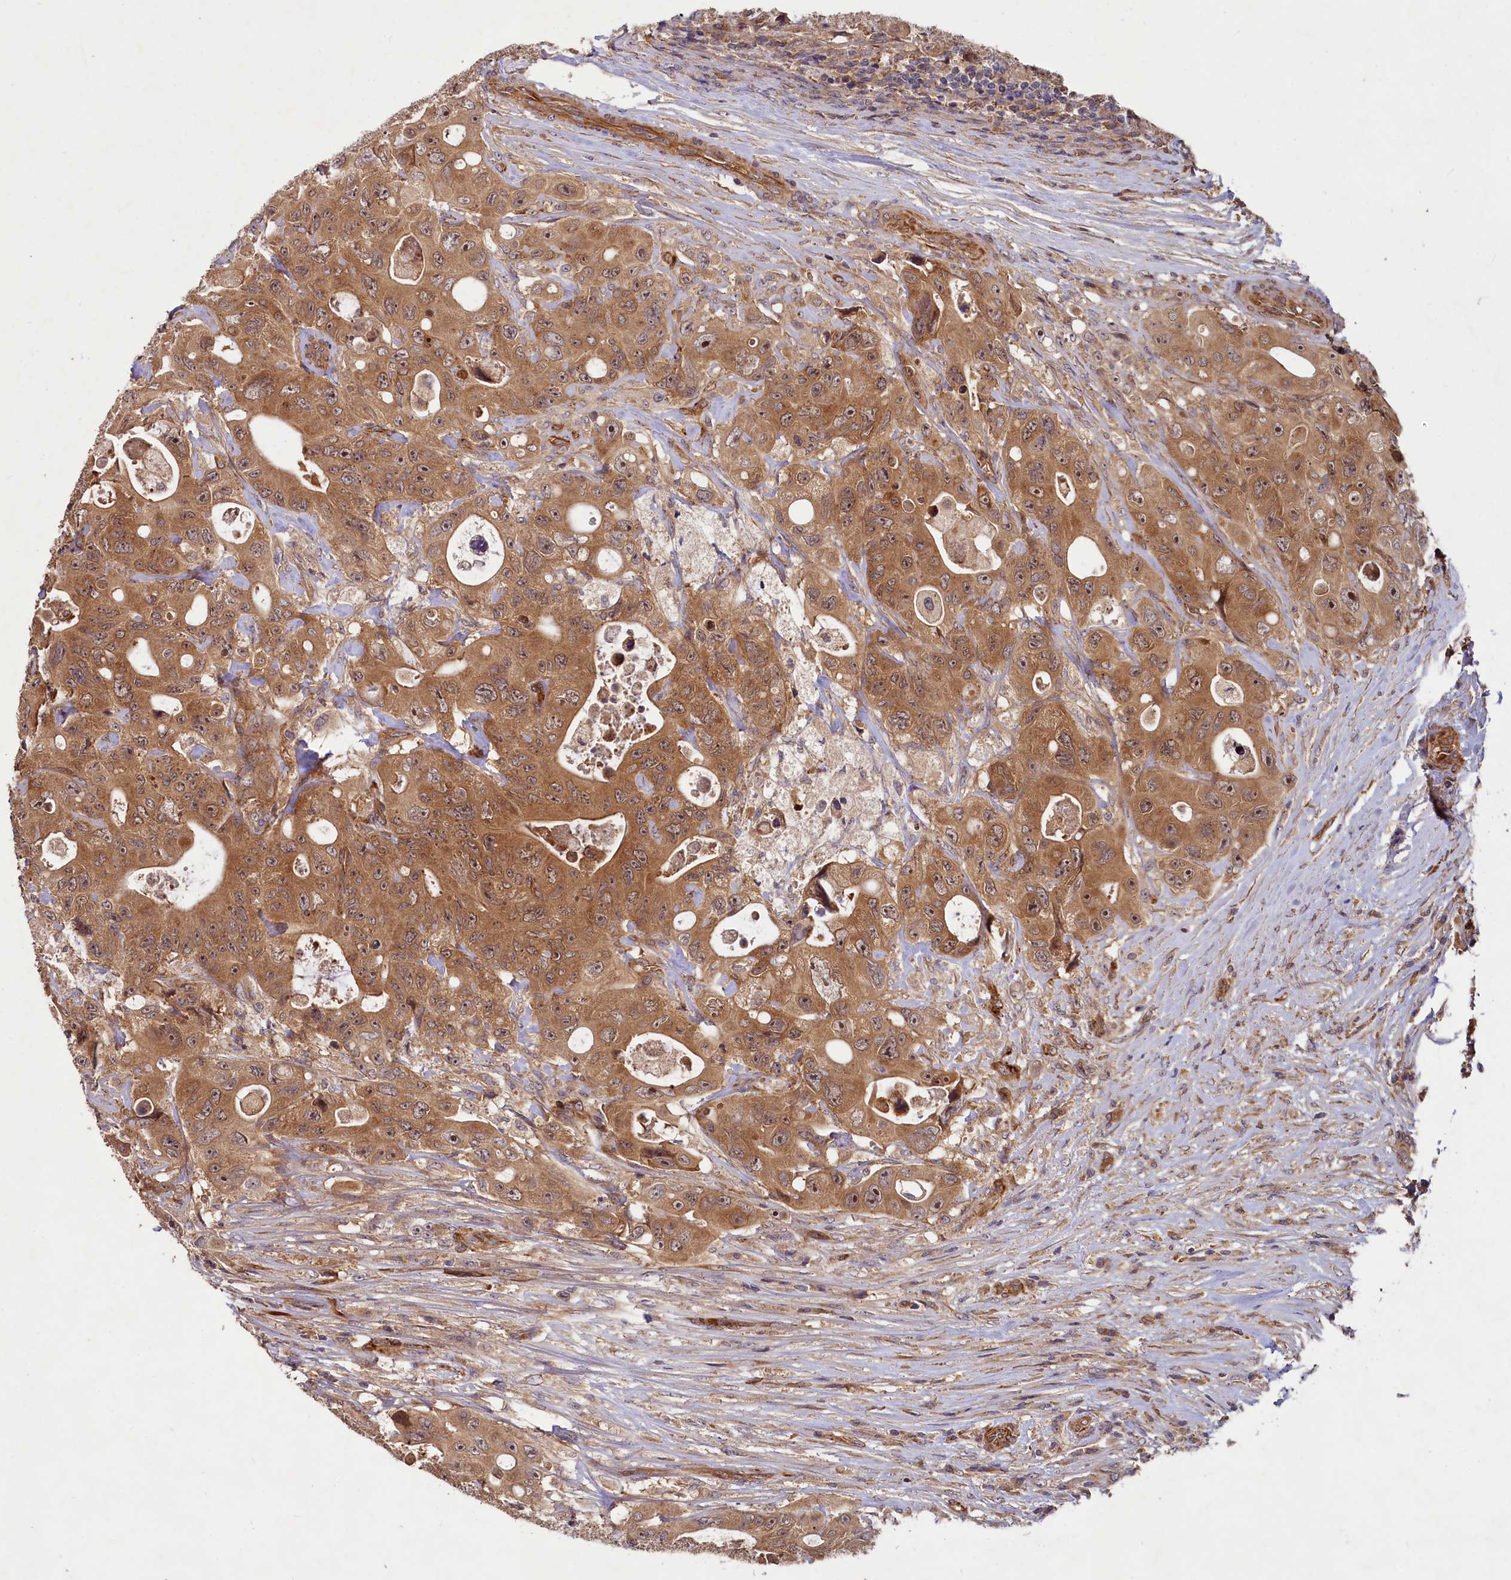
{"staining": {"intensity": "moderate", "quantity": ">75%", "location": "cytoplasmic/membranous"}, "tissue": "colorectal cancer", "cell_type": "Tumor cells", "image_type": "cancer", "snomed": [{"axis": "morphology", "description": "Adenocarcinoma, NOS"}, {"axis": "topography", "description": "Colon"}], "caption": "Immunohistochemical staining of human colorectal cancer demonstrates moderate cytoplasmic/membranous protein positivity in approximately >75% of tumor cells.", "gene": "PKN2", "patient": {"sex": "female", "age": 46}}